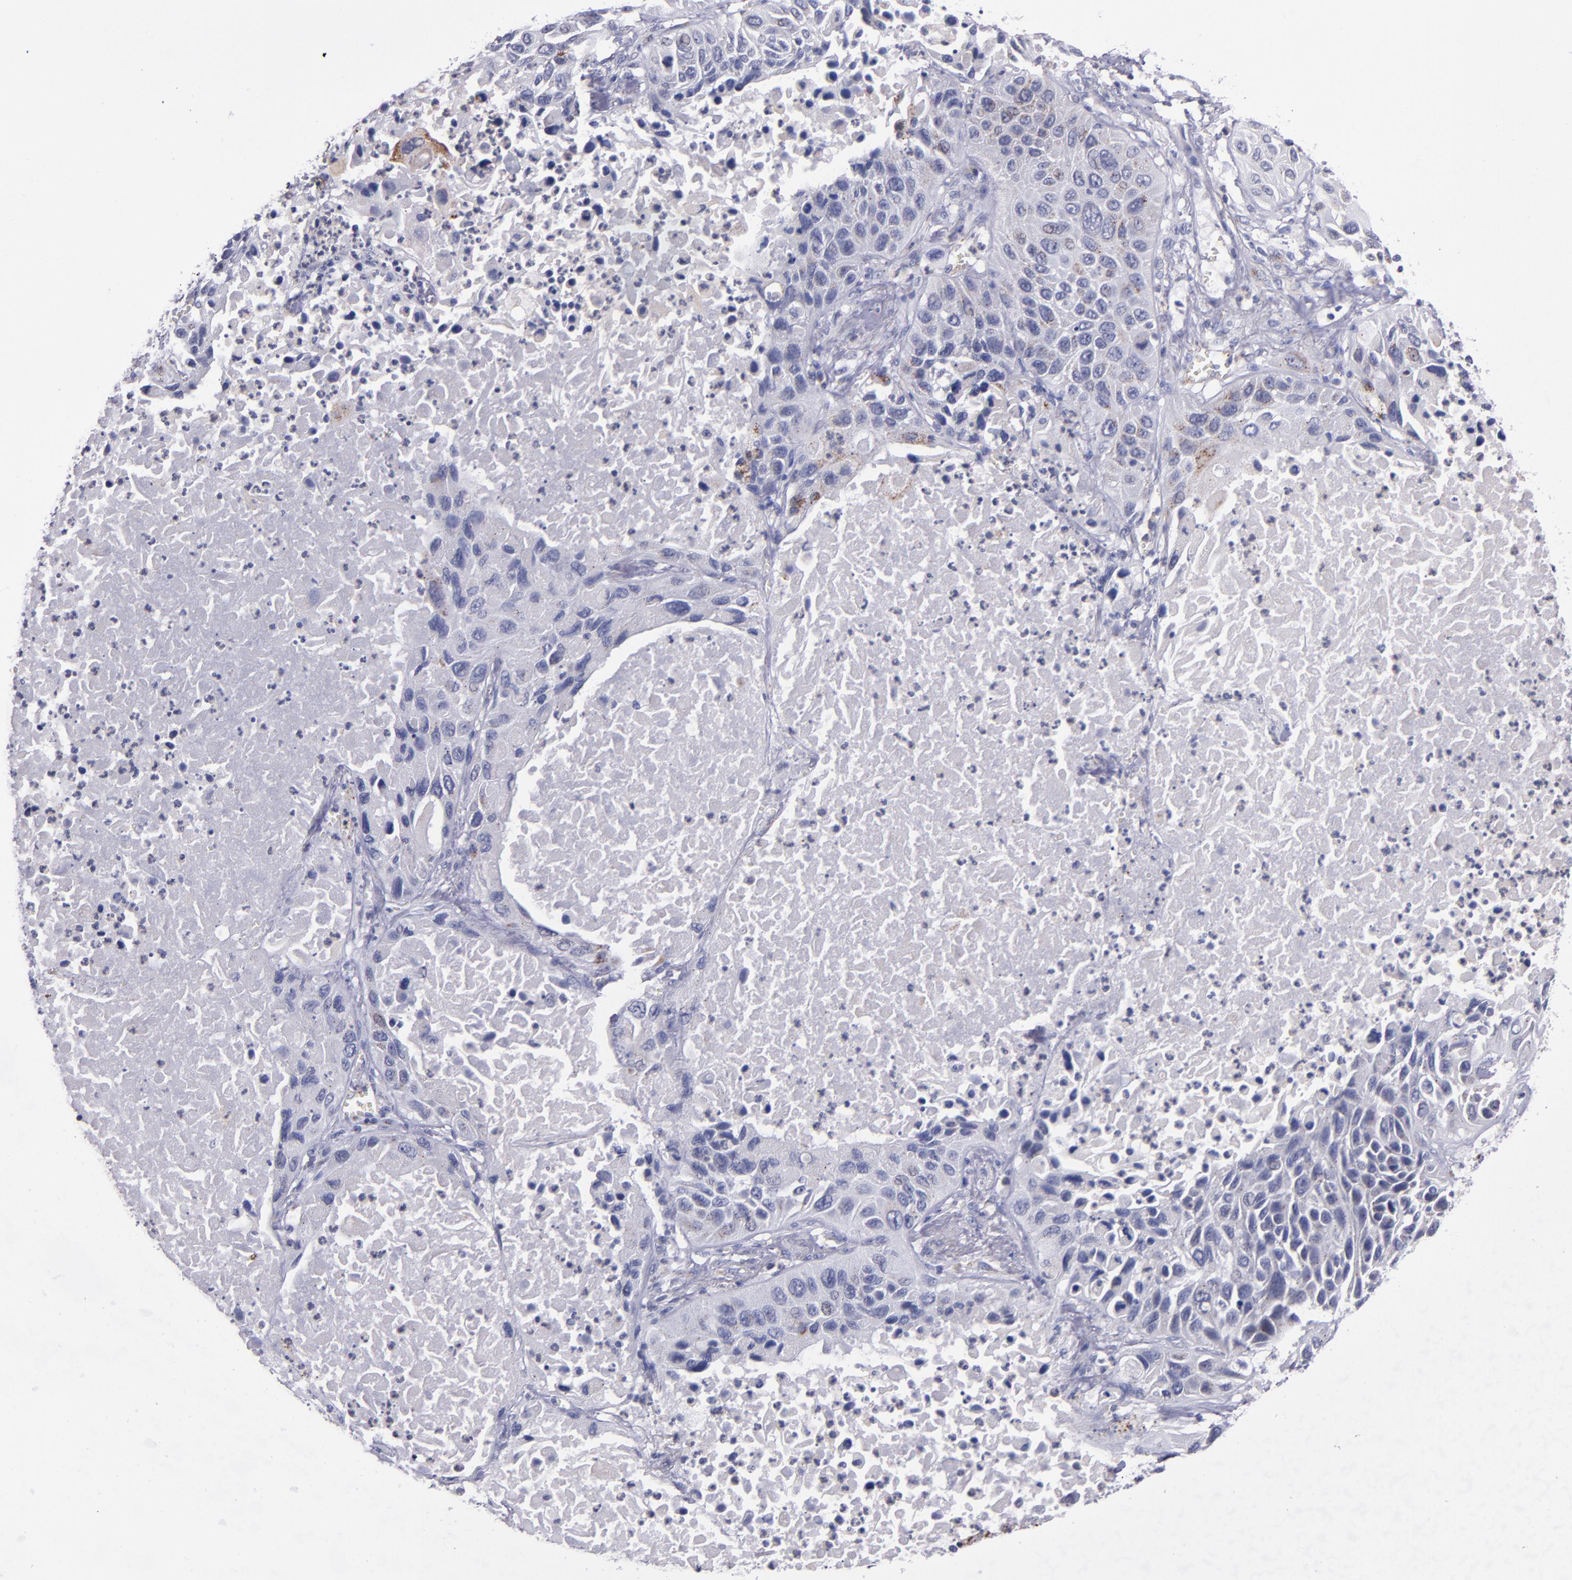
{"staining": {"intensity": "moderate", "quantity": "25%-75%", "location": "cytoplasmic/membranous"}, "tissue": "lung cancer", "cell_type": "Tumor cells", "image_type": "cancer", "snomed": [{"axis": "morphology", "description": "Squamous cell carcinoma, NOS"}, {"axis": "topography", "description": "Lung"}], "caption": "Protein staining displays moderate cytoplasmic/membranous staining in about 25%-75% of tumor cells in lung cancer (squamous cell carcinoma).", "gene": "RAB41", "patient": {"sex": "female", "age": 76}}